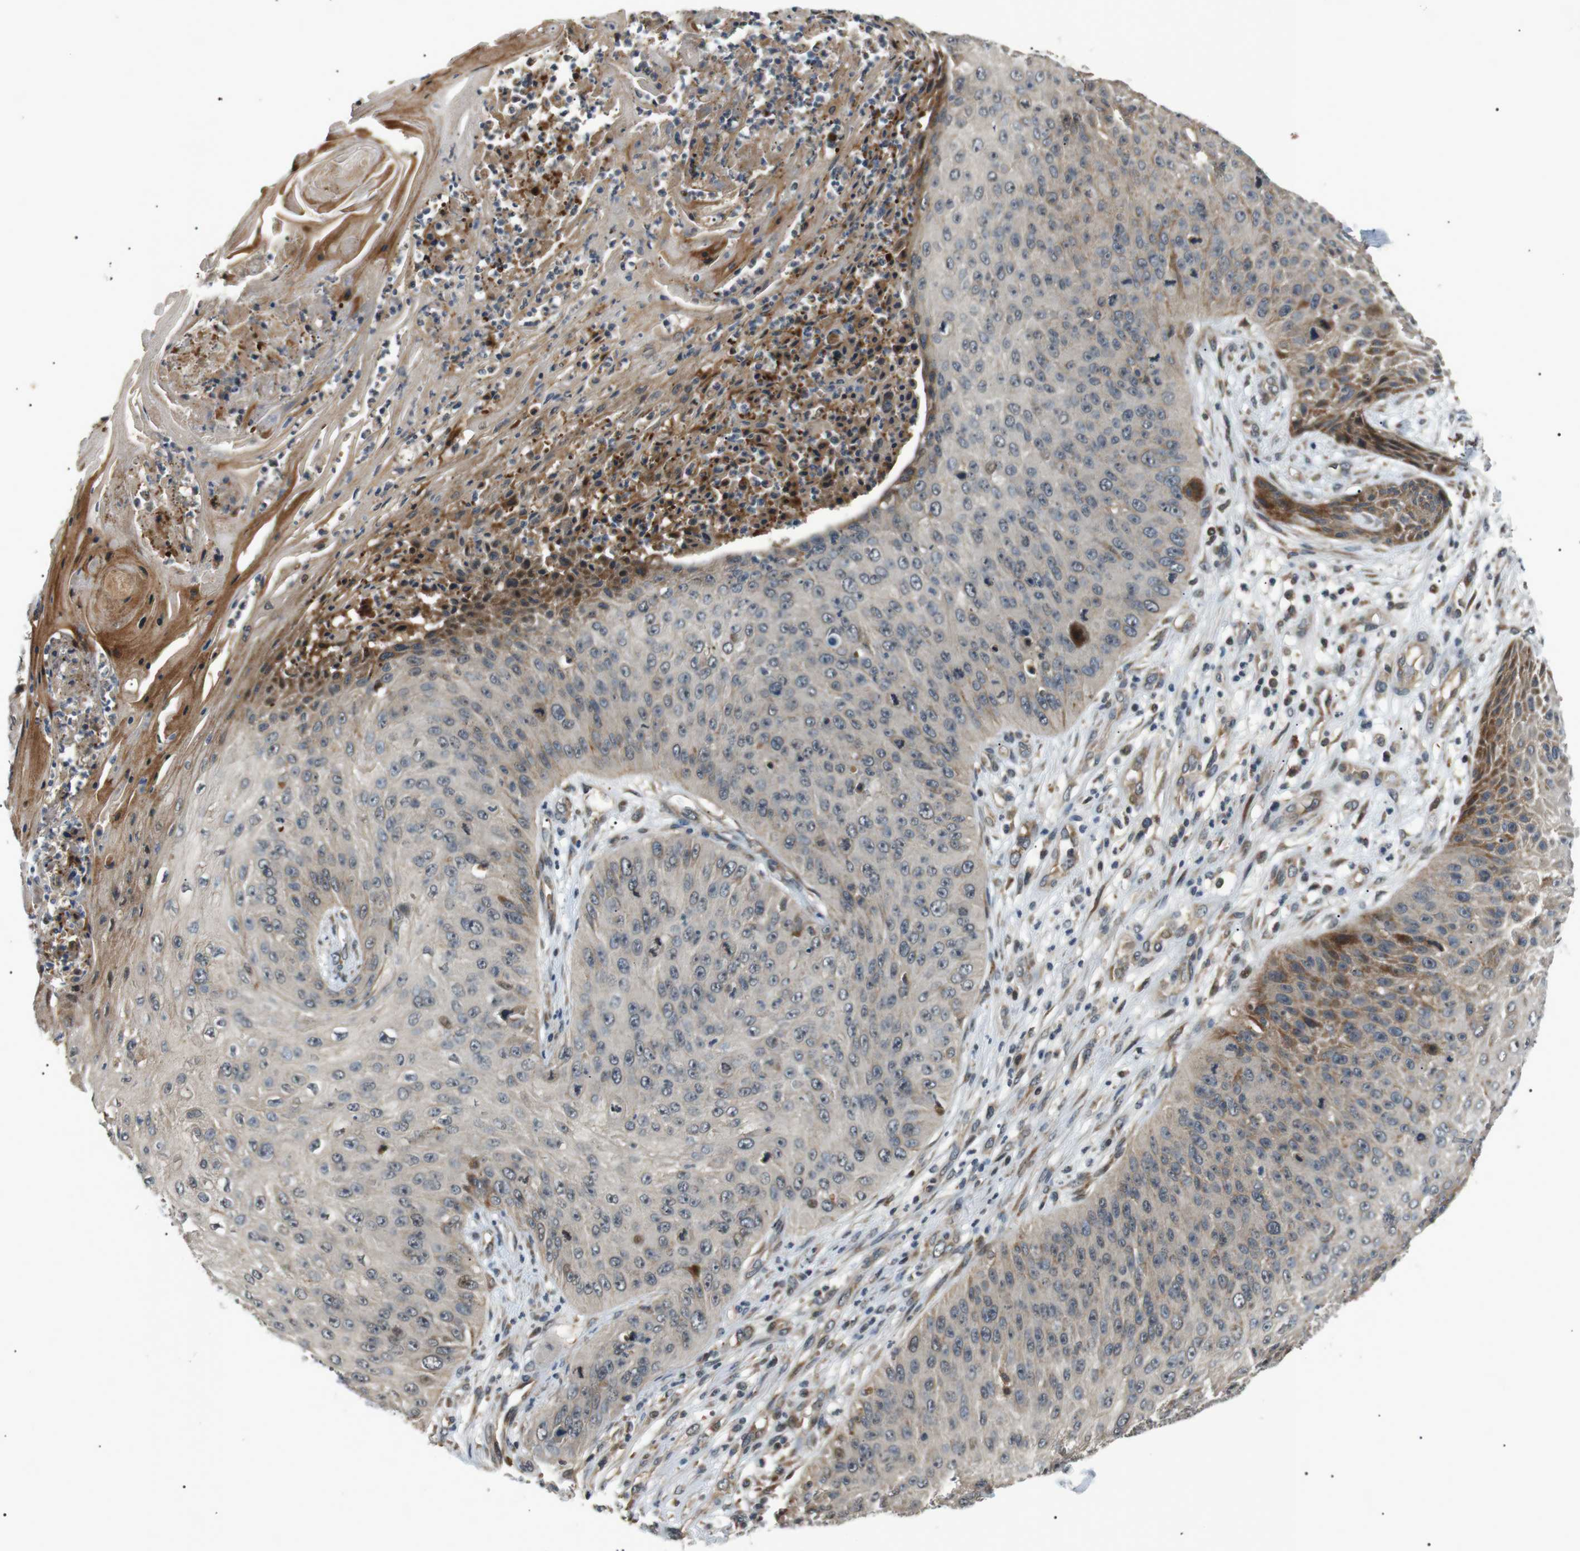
{"staining": {"intensity": "negative", "quantity": "none", "location": "none"}, "tissue": "skin cancer", "cell_type": "Tumor cells", "image_type": "cancer", "snomed": [{"axis": "morphology", "description": "Squamous cell carcinoma, NOS"}, {"axis": "topography", "description": "Skin"}], "caption": "A high-resolution micrograph shows immunohistochemistry staining of skin cancer, which reveals no significant expression in tumor cells.", "gene": "HSPA13", "patient": {"sex": "female", "age": 80}}